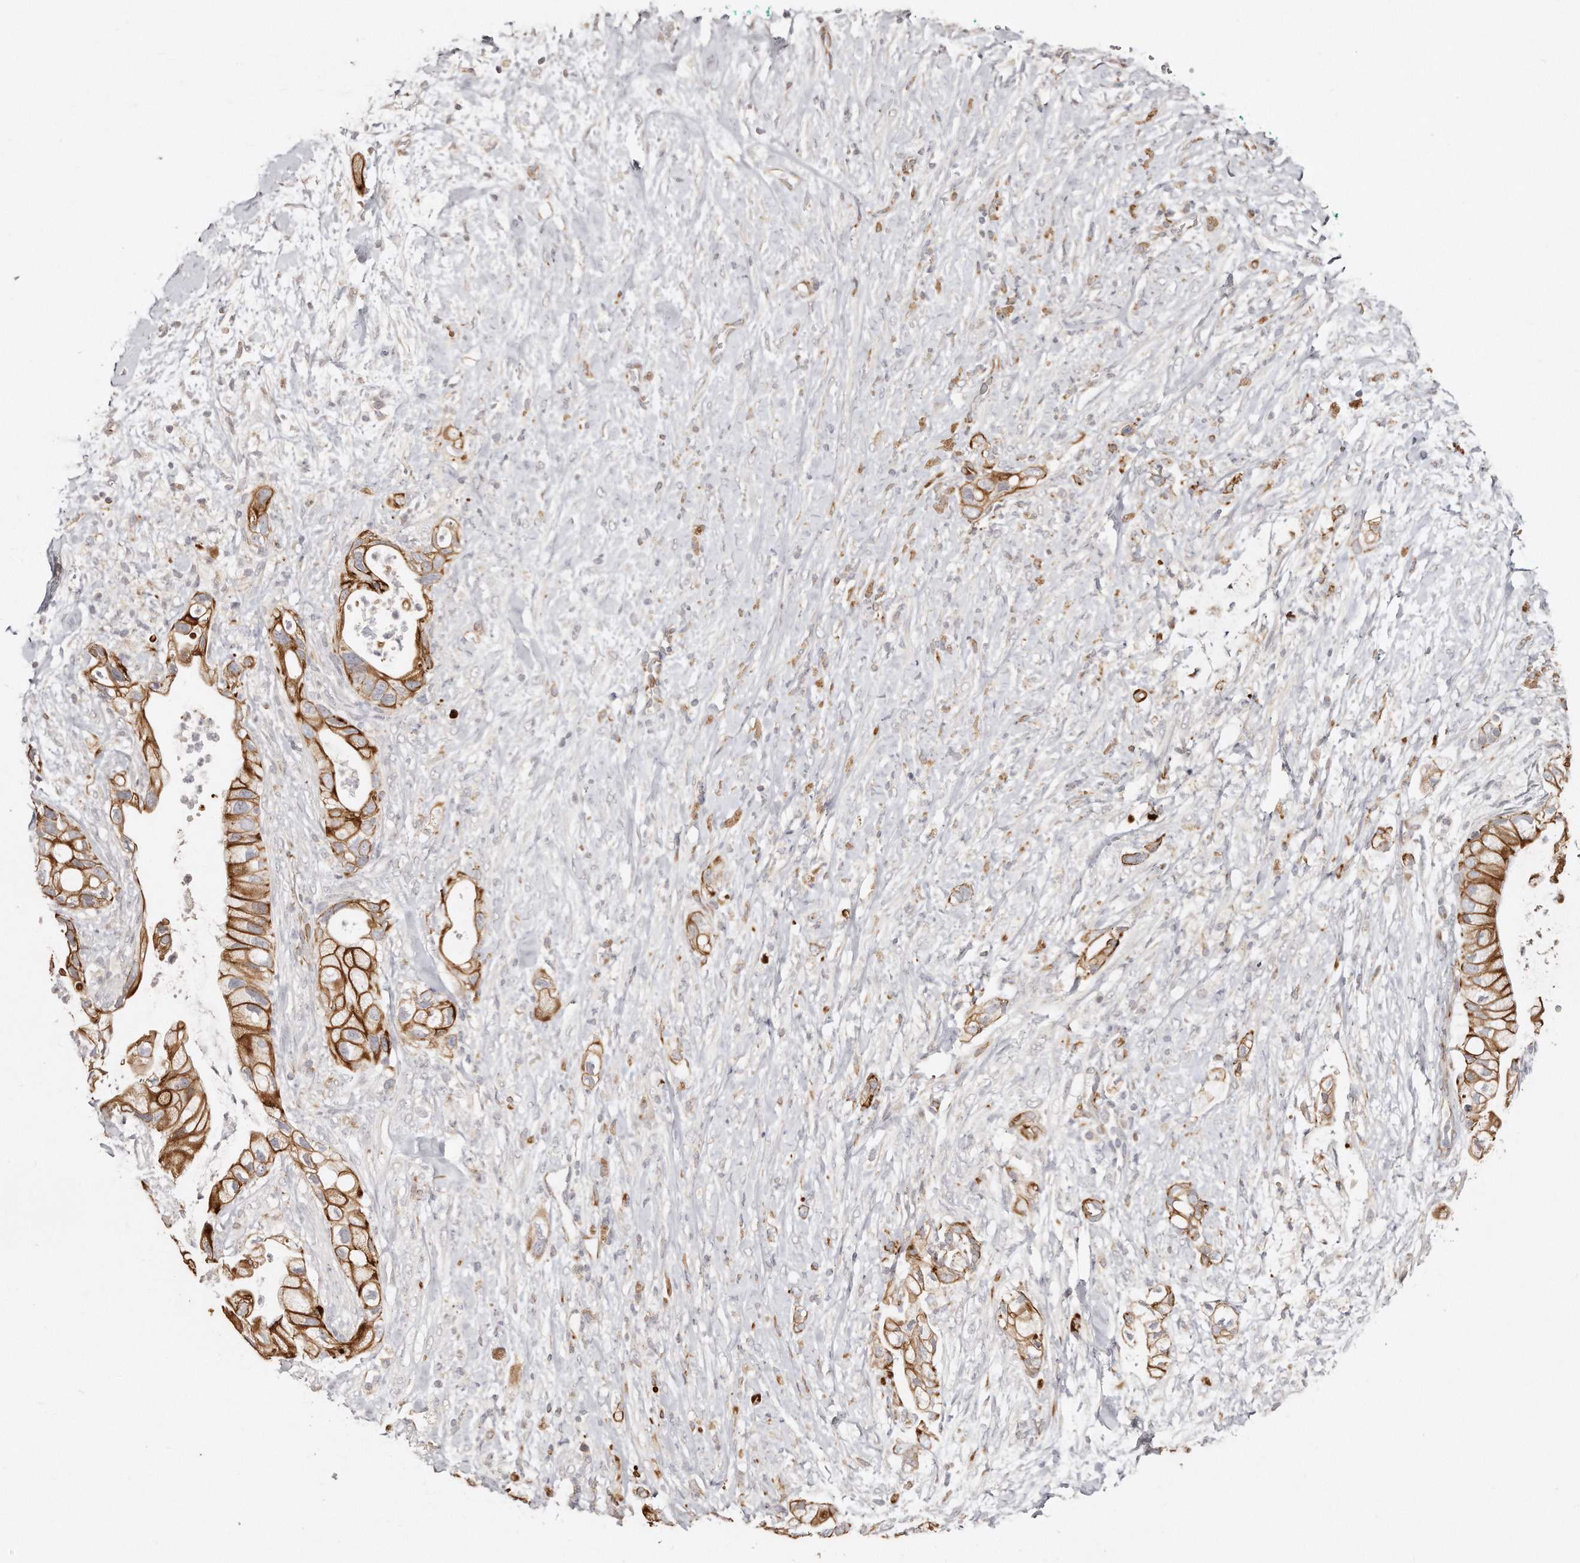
{"staining": {"intensity": "strong", "quantity": ">75%", "location": "cytoplasmic/membranous"}, "tissue": "pancreatic cancer", "cell_type": "Tumor cells", "image_type": "cancer", "snomed": [{"axis": "morphology", "description": "Adenocarcinoma, NOS"}, {"axis": "topography", "description": "Pancreas"}], "caption": "The image demonstrates a brown stain indicating the presence of a protein in the cytoplasmic/membranous of tumor cells in pancreatic cancer (adenocarcinoma).", "gene": "ZYG11A", "patient": {"sex": "male", "age": 53}}